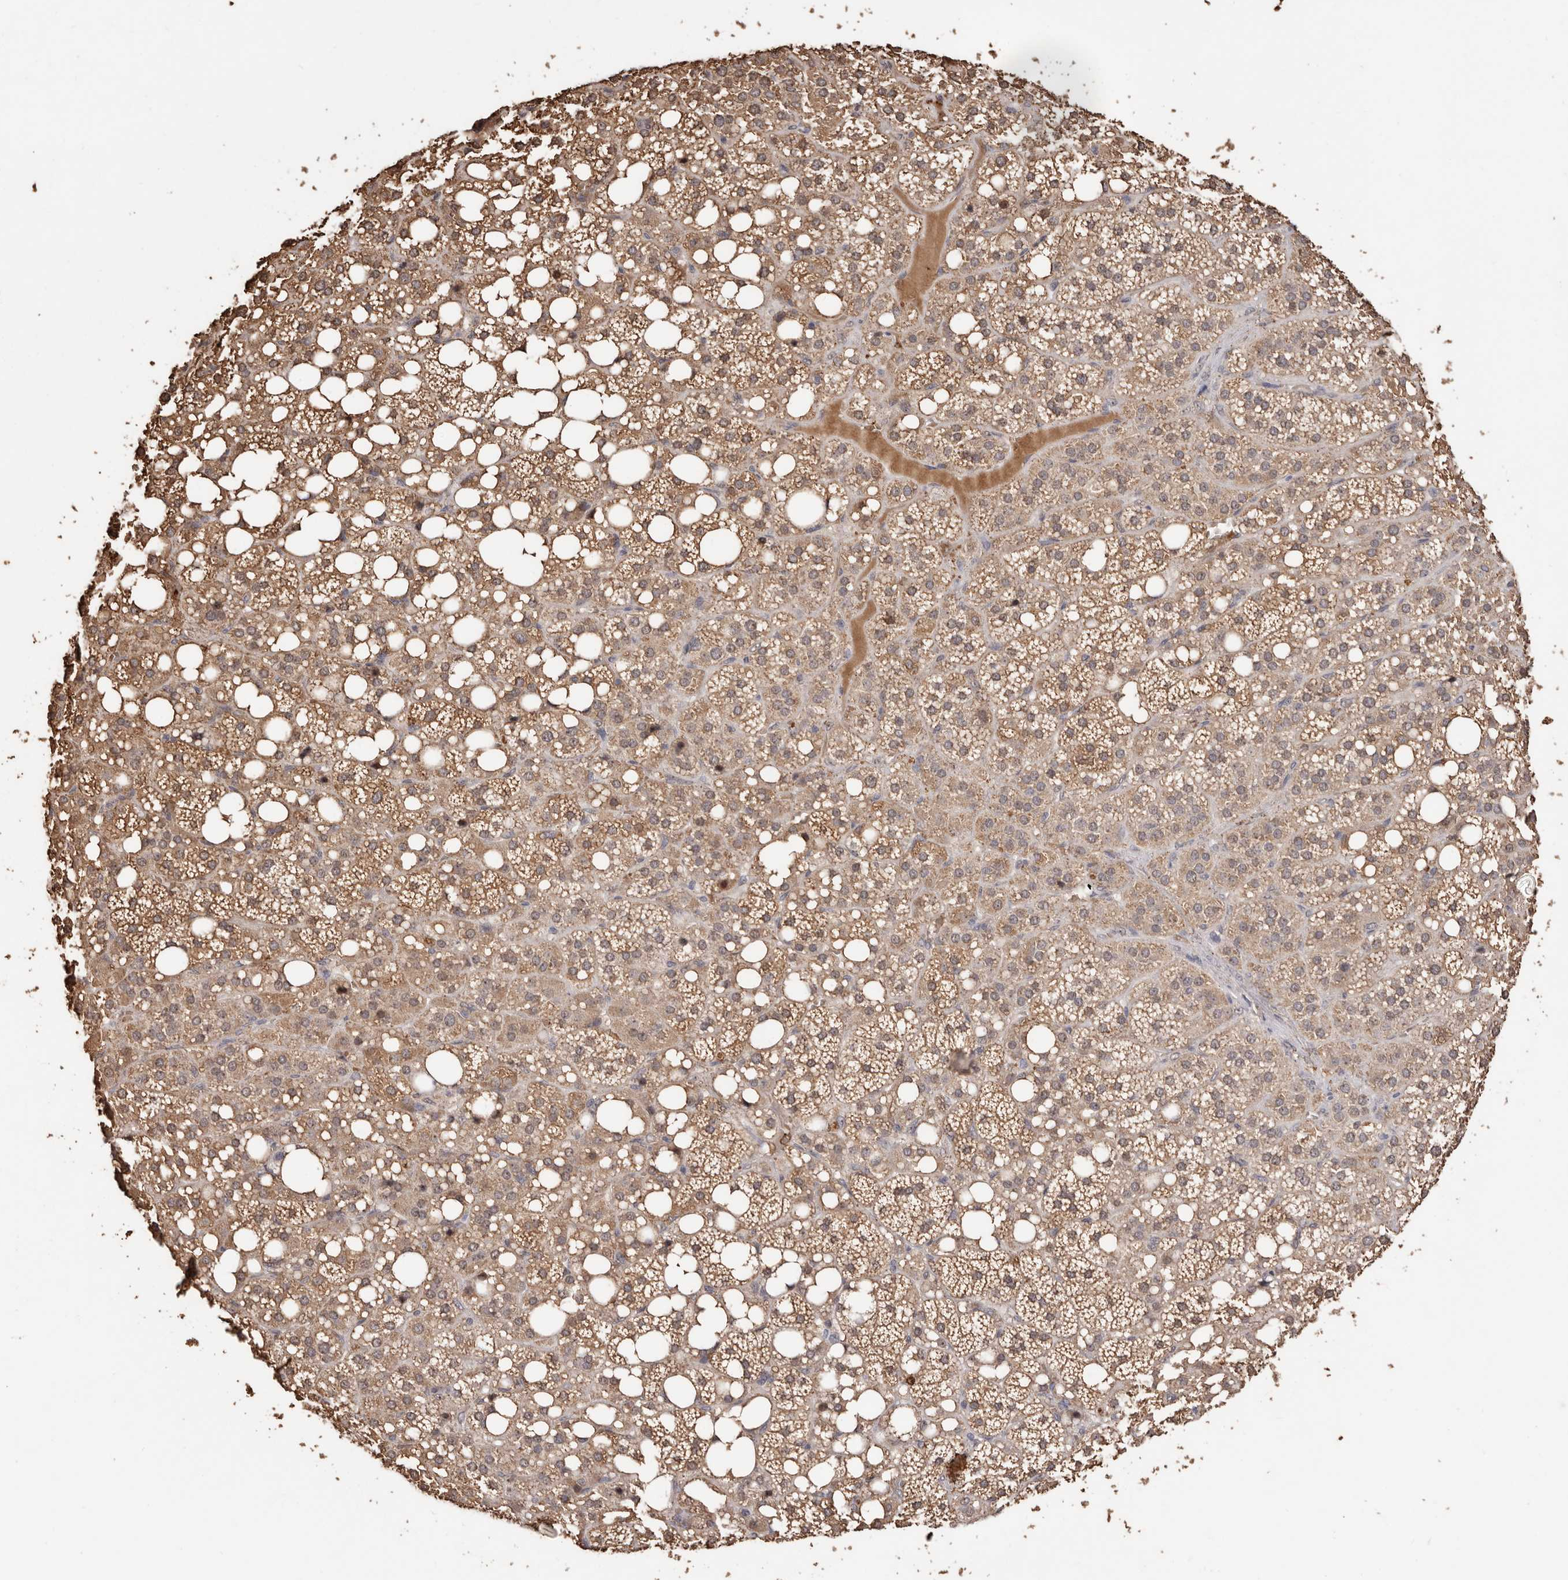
{"staining": {"intensity": "moderate", "quantity": ">75%", "location": "cytoplasmic/membranous,nuclear"}, "tissue": "adrenal gland", "cell_type": "Glandular cells", "image_type": "normal", "snomed": [{"axis": "morphology", "description": "Normal tissue, NOS"}, {"axis": "topography", "description": "Adrenal gland"}], "caption": "Moderate cytoplasmic/membranous,nuclear expression is appreciated in approximately >75% of glandular cells in normal adrenal gland.", "gene": "GRAMD2A", "patient": {"sex": "female", "age": 59}}